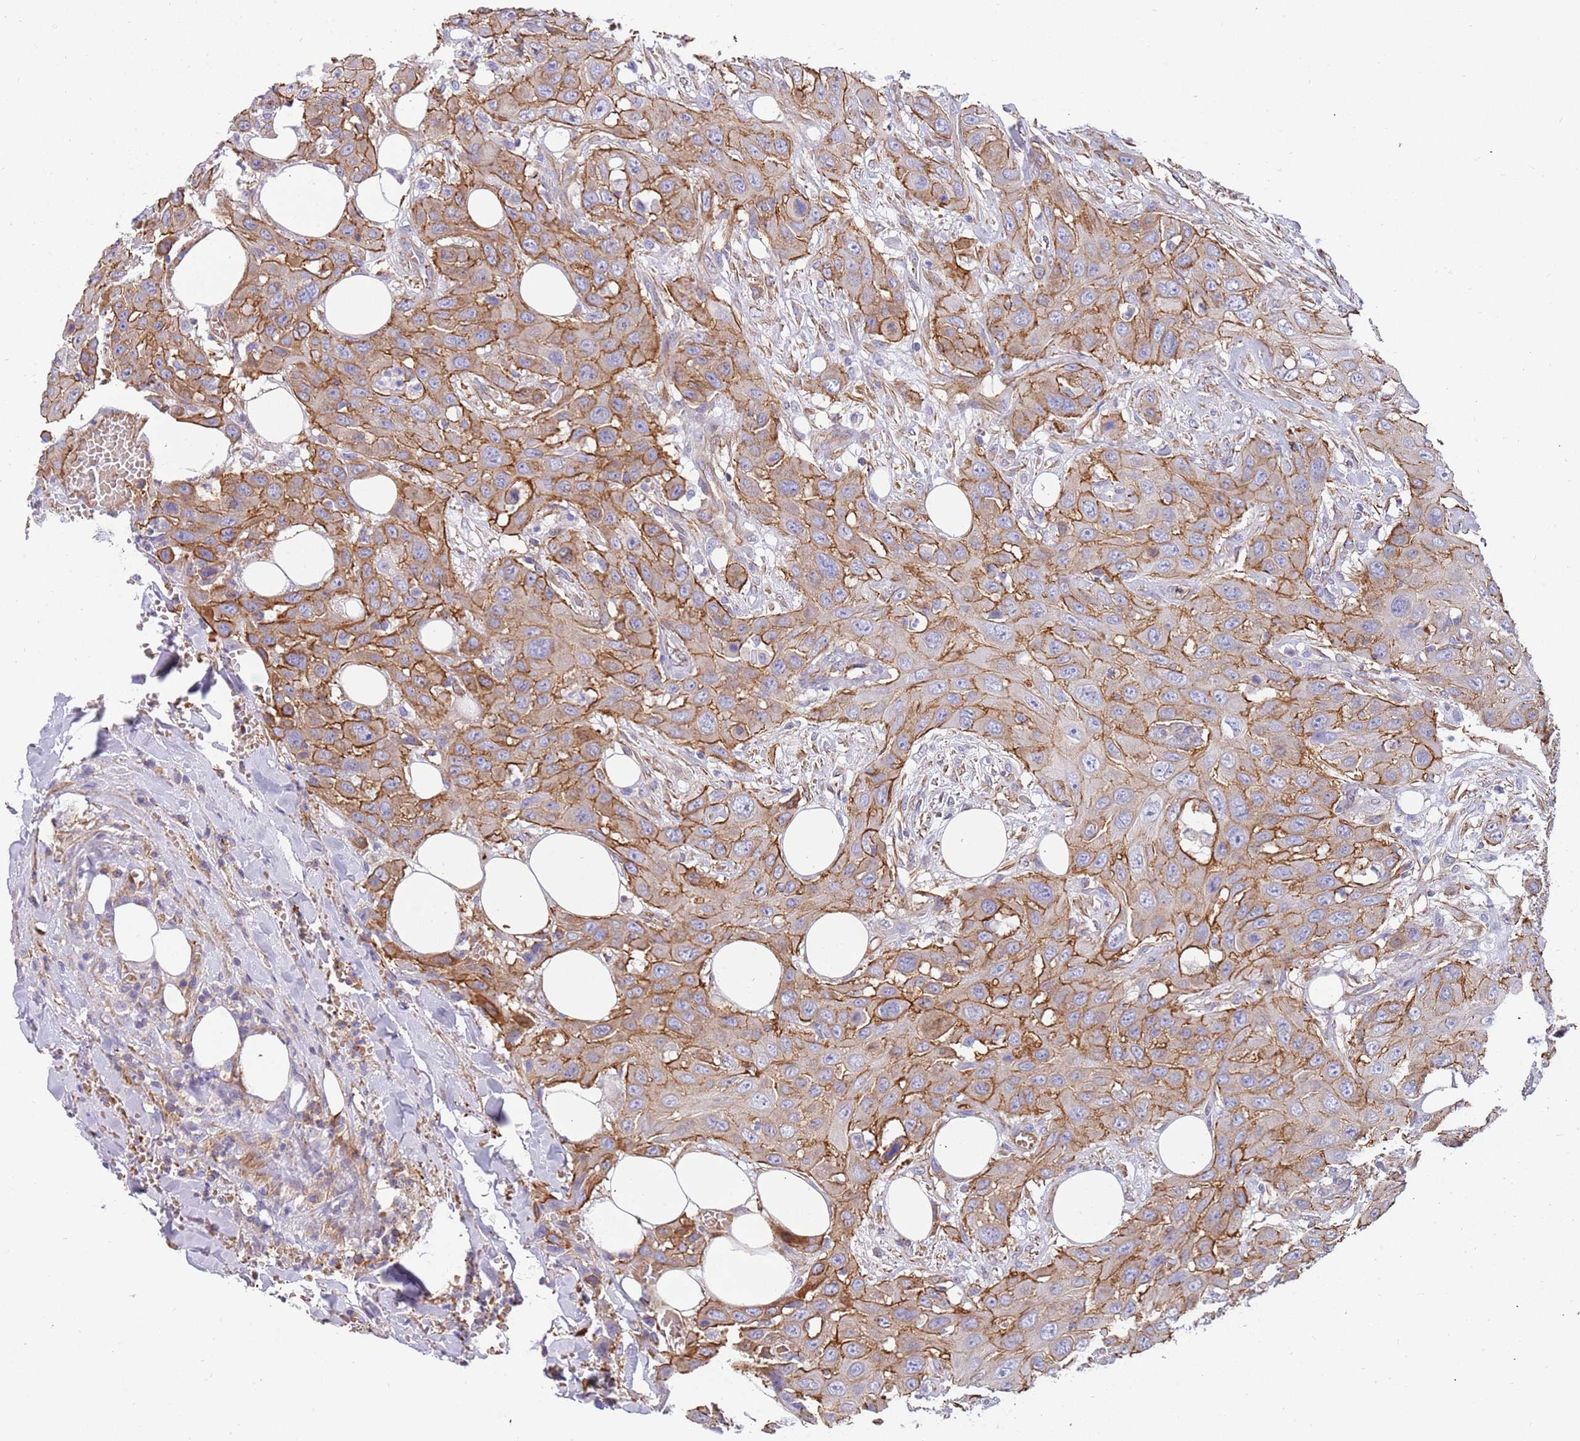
{"staining": {"intensity": "moderate", "quantity": ">75%", "location": "cytoplasmic/membranous"}, "tissue": "head and neck cancer", "cell_type": "Tumor cells", "image_type": "cancer", "snomed": [{"axis": "morphology", "description": "Squamous cell carcinoma, NOS"}, {"axis": "topography", "description": "Head-Neck"}], "caption": "A brown stain highlights moderate cytoplasmic/membranous expression of a protein in head and neck squamous cell carcinoma tumor cells.", "gene": "GFRAL", "patient": {"sex": "male", "age": 81}}